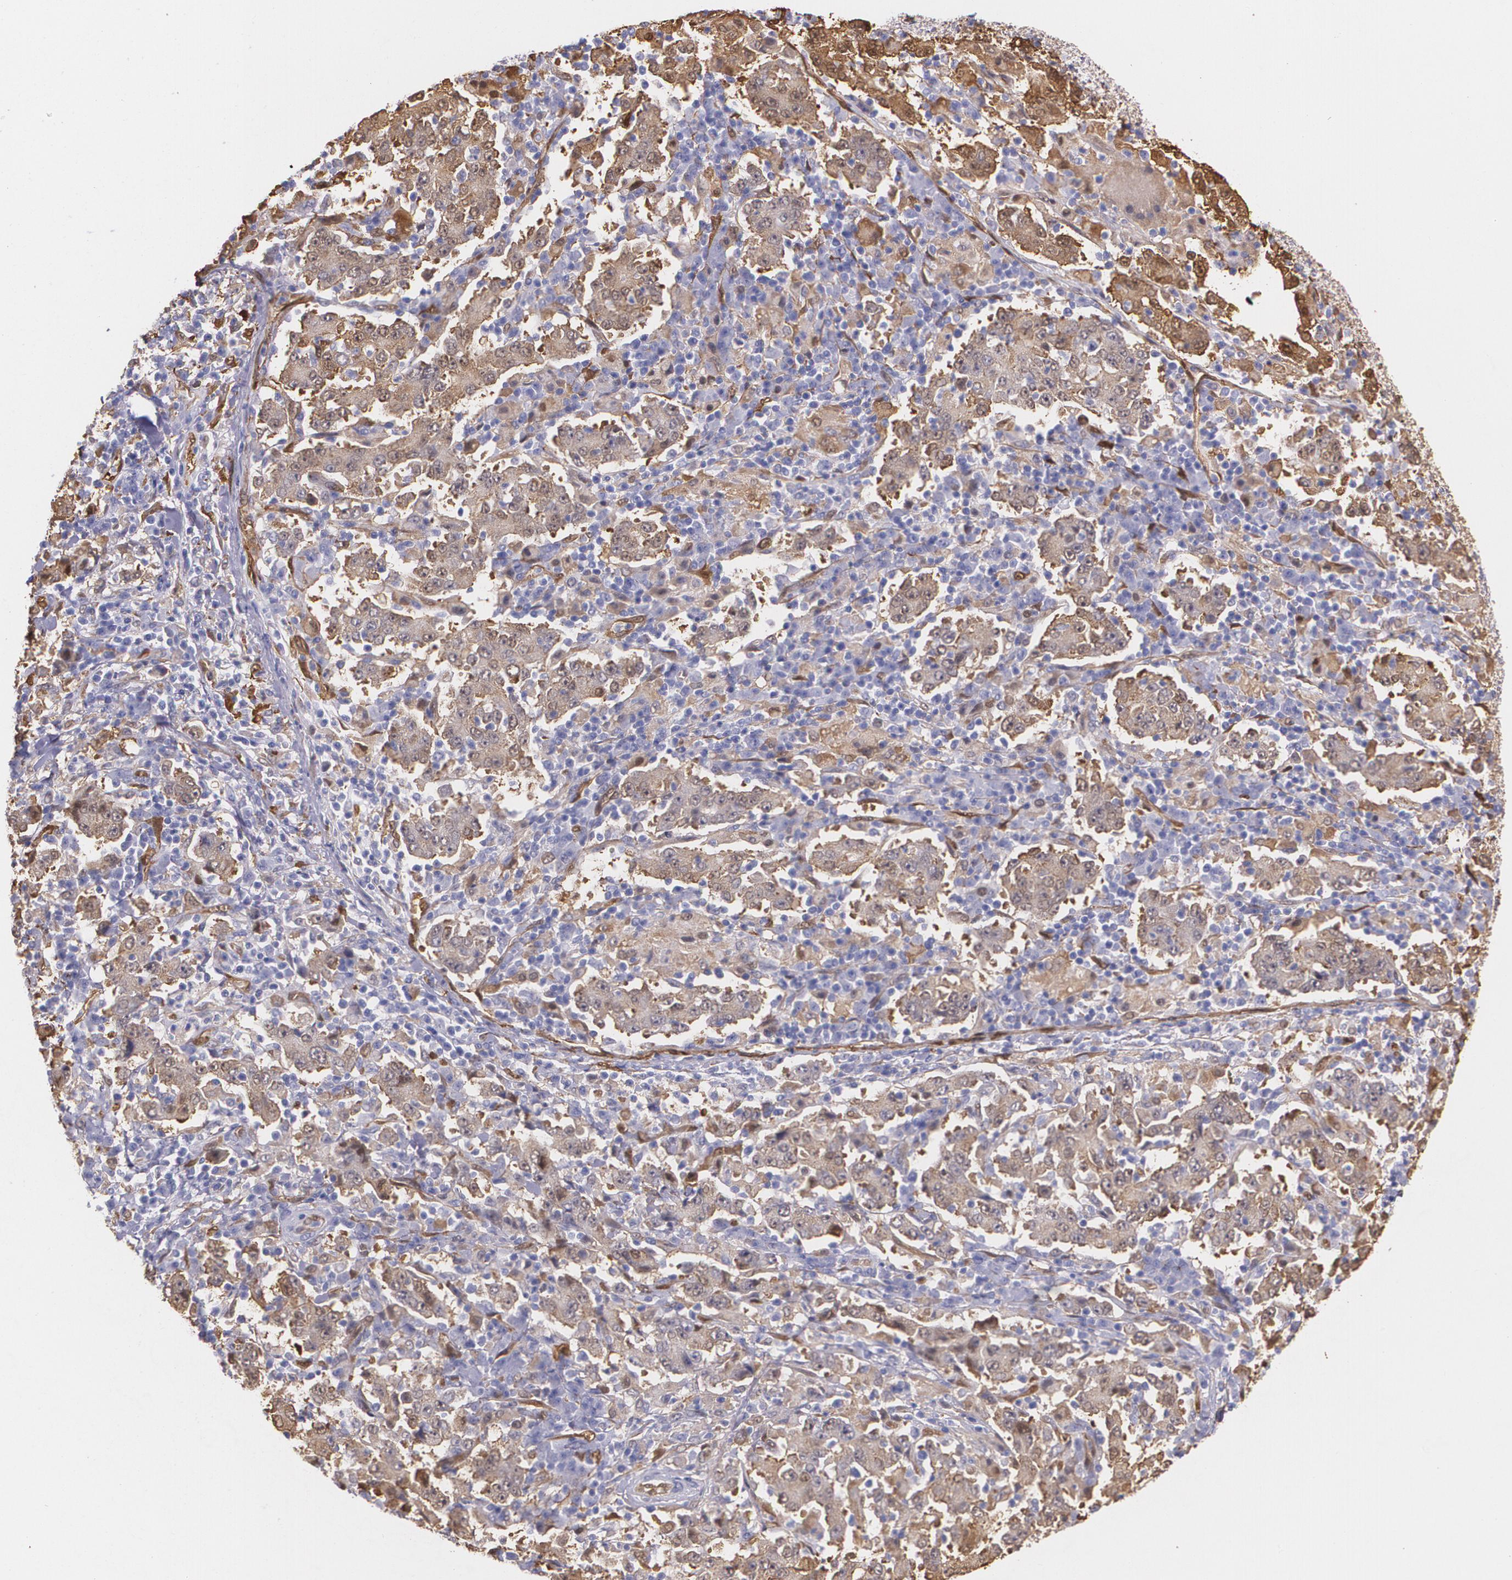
{"staining": {"intensity": "moderate", "quantity": "25%-75%", "location": "cytoplasmic/membranous"}, "tissue": "stomach cancer", "cell_type": "Tumor cells", "image_type": "cancer", "snomed": [{"axis": "morphology", "description": "Normal tissue, NOS"}, {"axis": "morphology", "description": "Adenocarcinoma, NOS"}, {"axis": "topography", "description": "Stomach, upper"}, {"axis": "topography", "description": "Stomach"}], "caption": "Immunohistochemistry (IHC) (DAB) staining of human stomach adenocarcinoma displays moderate cytoplasmic/membranous protein expression in approximately 25%-75% of tumor cells. The staining was performed using DAB (3,3'-diaminobenzidine) to visualize the protein expression in brown, while the nuclei were stained in blue with hematoxylin (Magnification: 20x).", "gene": "MMP2", "patient": {"sex": "male", "age": 59}}